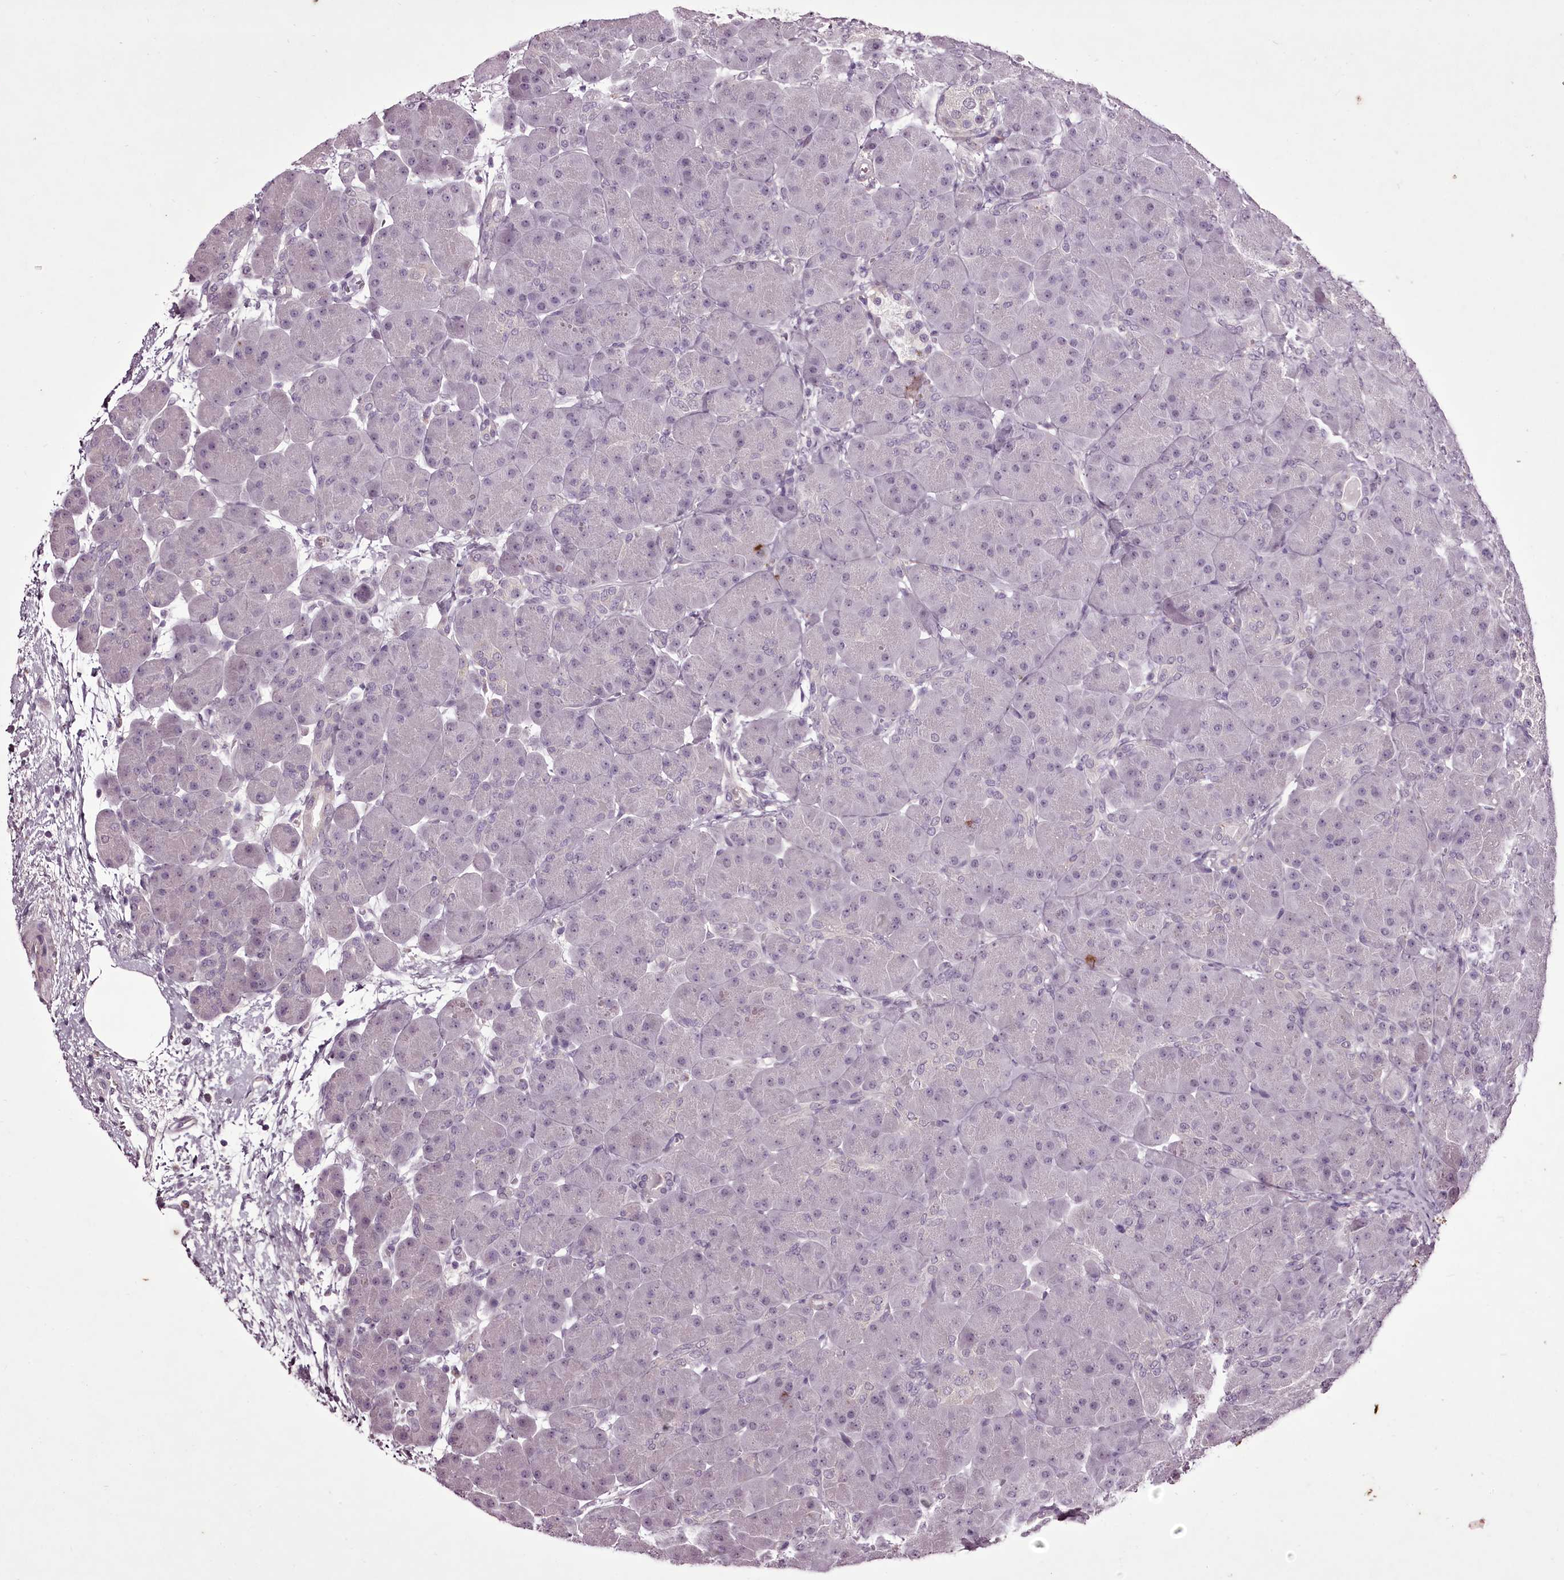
{"staining": {"intensity": "negative", "quantity": "none", "location": "none"}, "tissue": "pancreas", "cell_type": "Exocrine glandular cells", "image_type": "normal", "snomed": [{"axis": "morphology", "description": "Normal tissue, NOS"}, {"axis": "topography", "description": "Pancreas"}], "caption": "DAB (3,3'-diaminobenzidine) immunohistochemical staining of unremarkable pancreas displays no significant staining in exocrine glandular cells. Nuclei are stained in blue.", "gene": "C1orf56", "patient": {"sex": "male", "age": 66}}